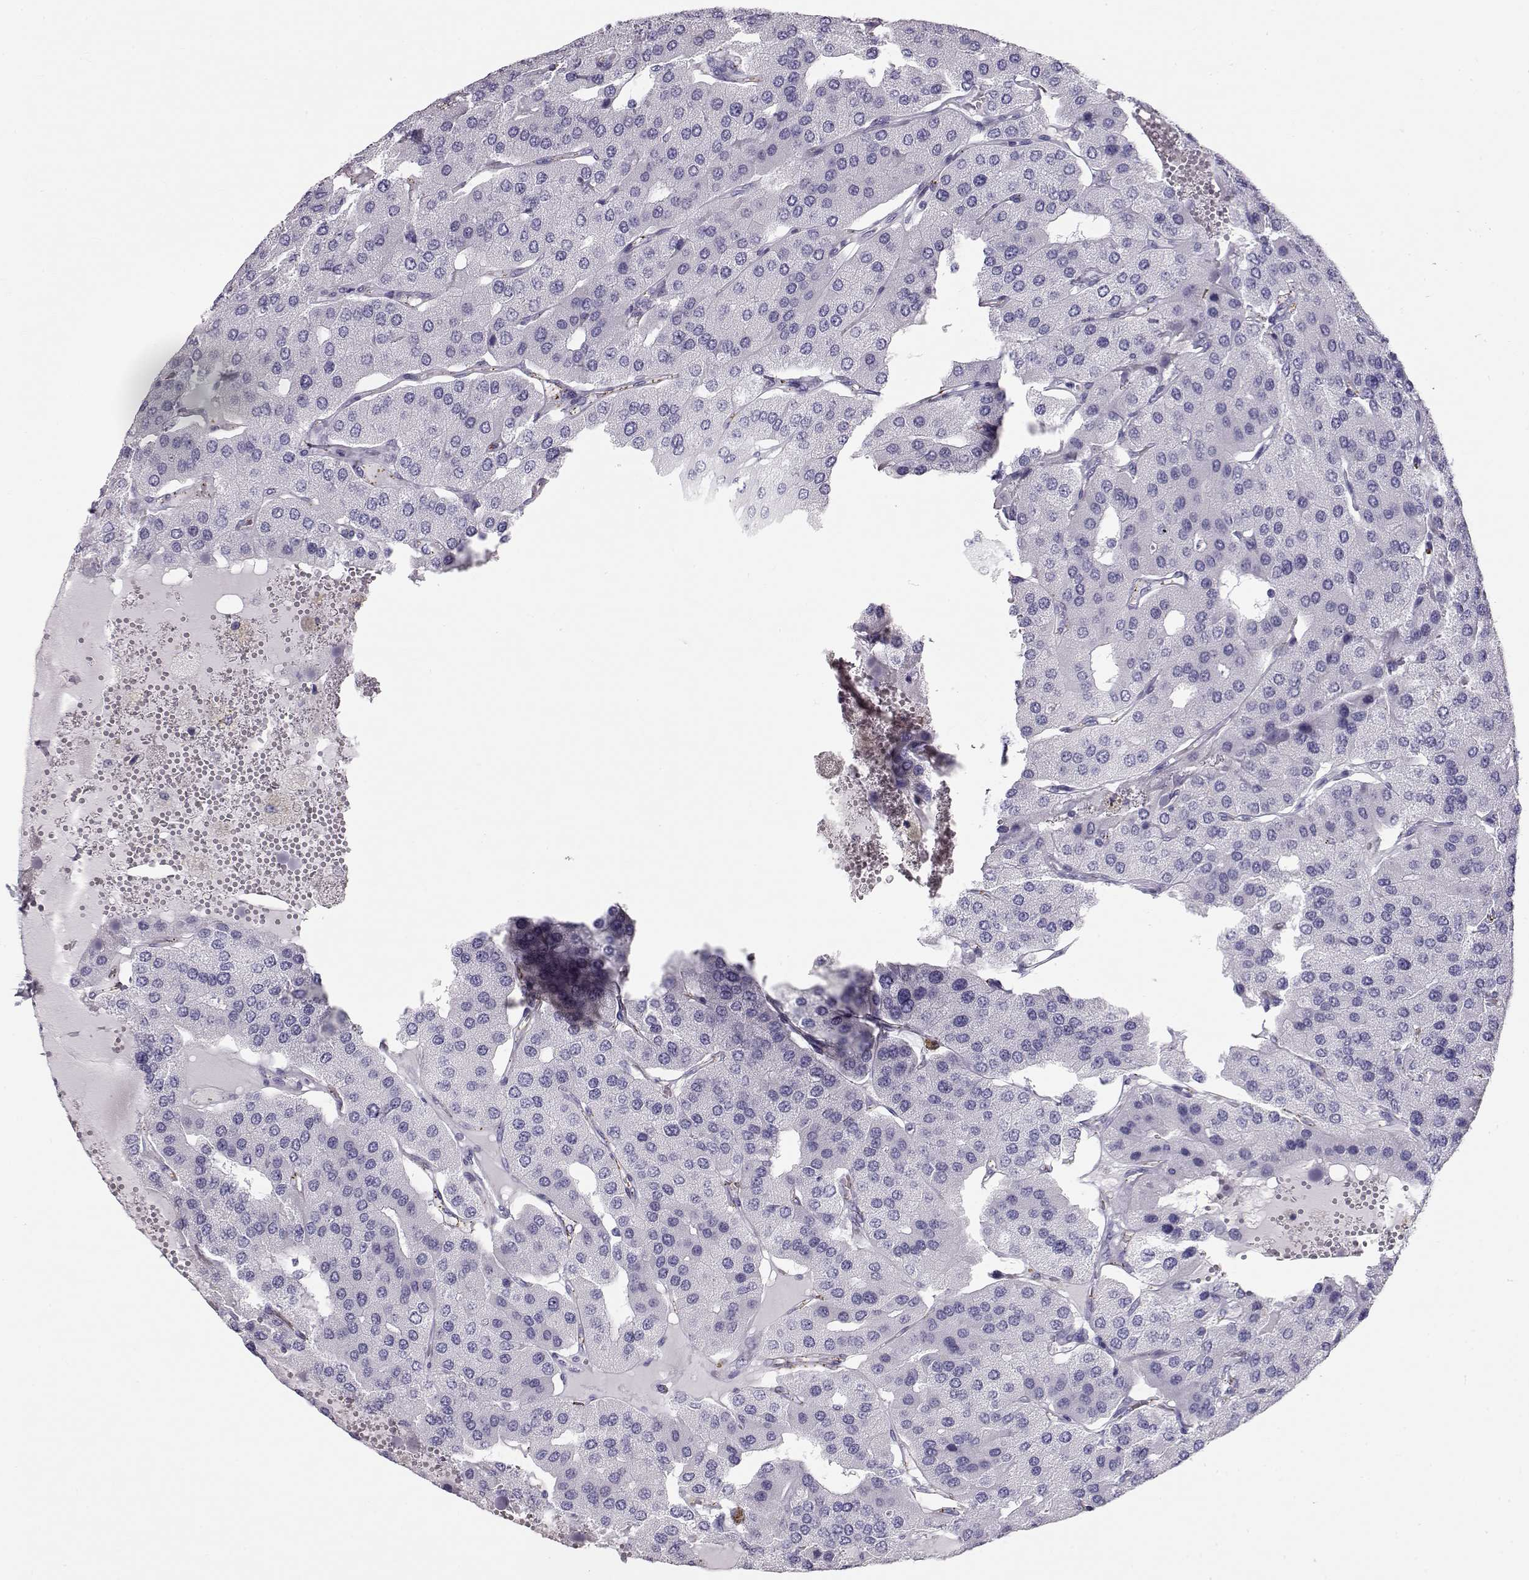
{"staining": {"intensity": "negative", "quantity": "none", "location": "none"}, "tissue": "parathyroid gland", "cell_type": "Glandular cells", "image_type": "normal", "snomed": [{"axis": "morphology", "description": "Normal tissue, NOS"}, {"axis": "morphology", "description": "Adenoma, NOS"}, {"axis": "topography", "description": "Parathyroid gland"}], "caption": "This is an IHC histopathology image of unremarkable parathyroid gland. There is no staining in glandular cells.", "gene": "RD3", "patient": {"sex": "female", "age": 86}}